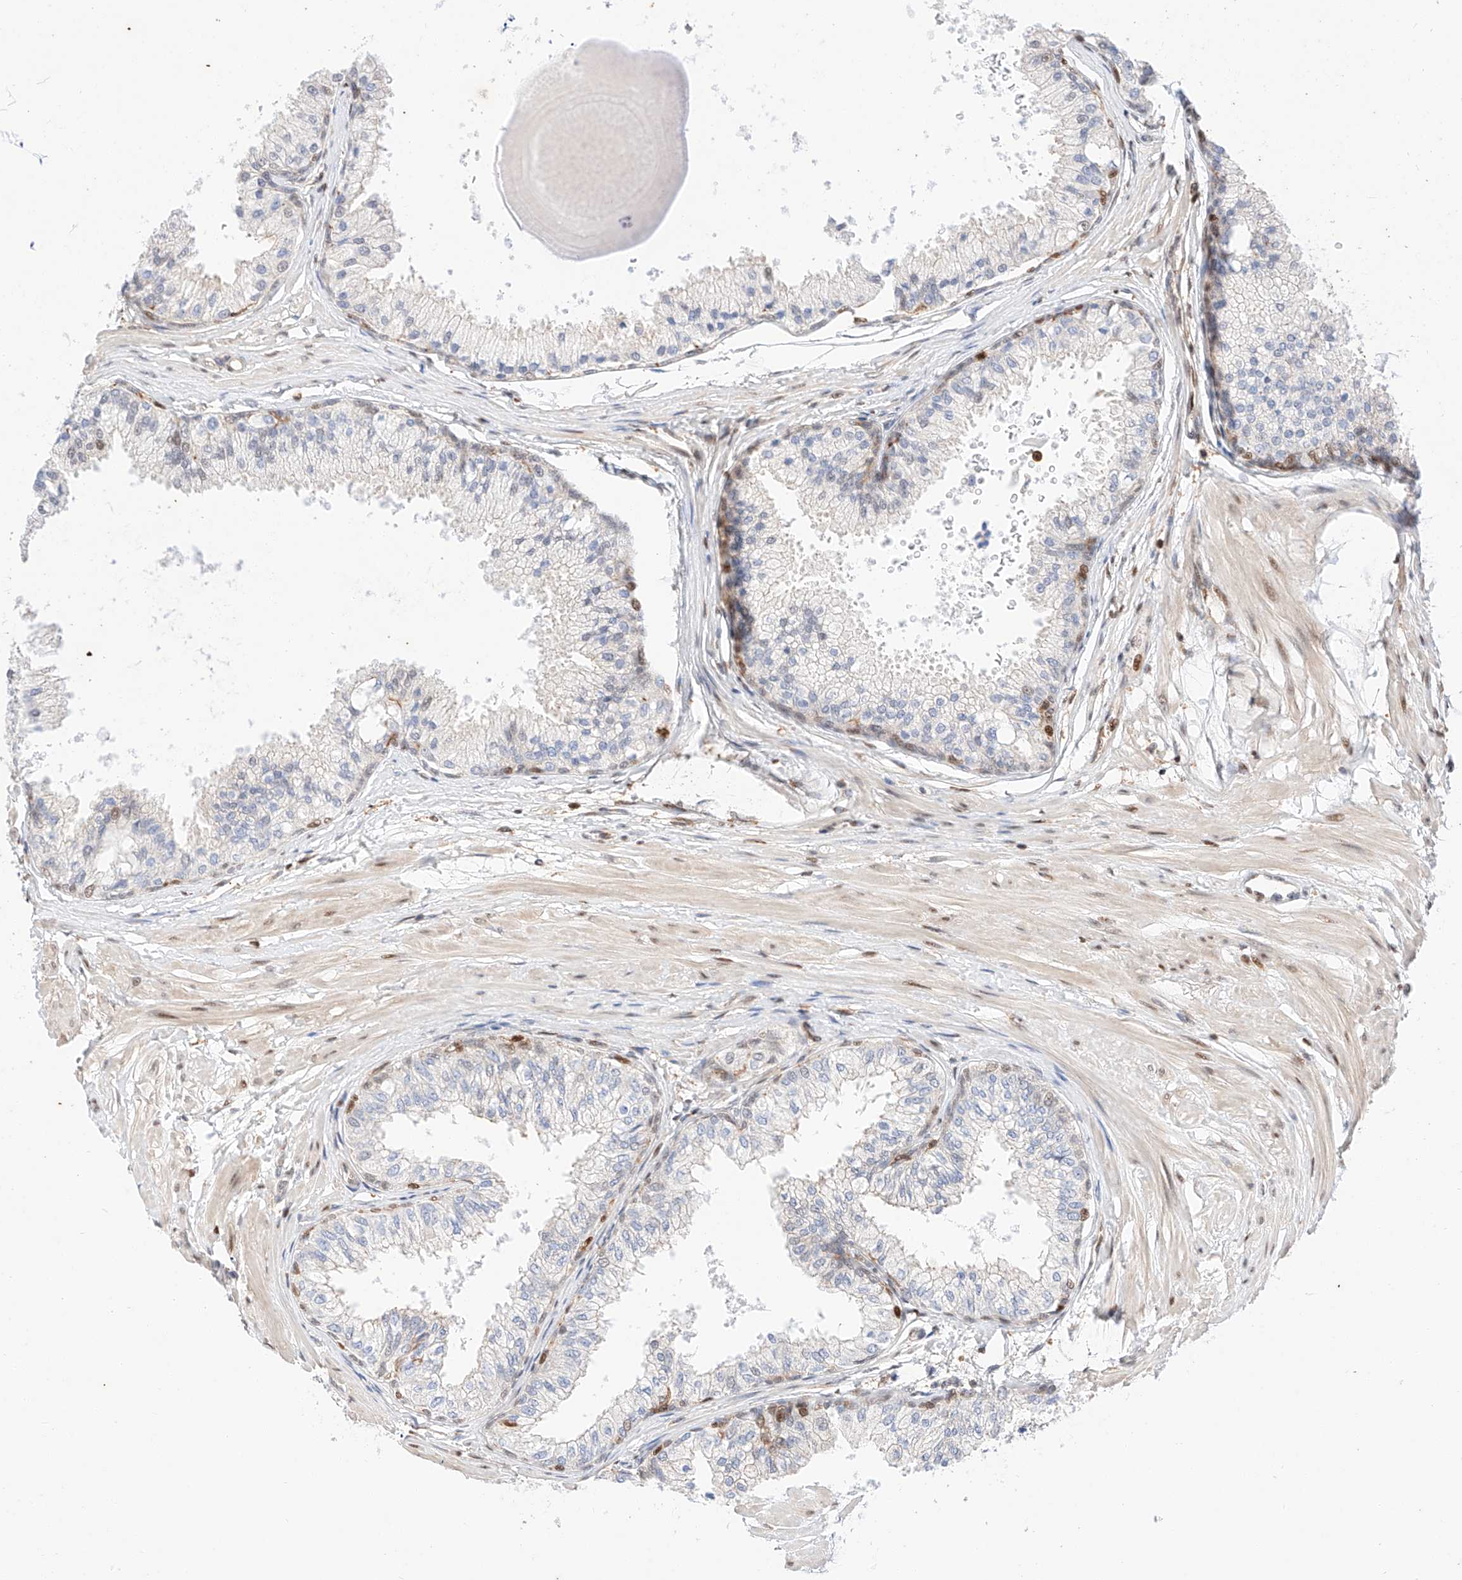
{"staining": {"intensity": "strong", "quantity": "<25%", "location": "nuclear"}, "tissue": "prostate", "cell_type": "Glandular cells", "image_type": "normal", "snomed": [{"axis": "morphology", "description": "Normal tissue, NOS"}, {"axis": "topography", "description": "Prostate"}], "caption": "Strong nuclear expression for a protein is present in approximately <25% of glandular cells of benign prostate using immunohistochemistry.", "gene": "HDAC9", "patient": {"sex": "male", "age": 48}}